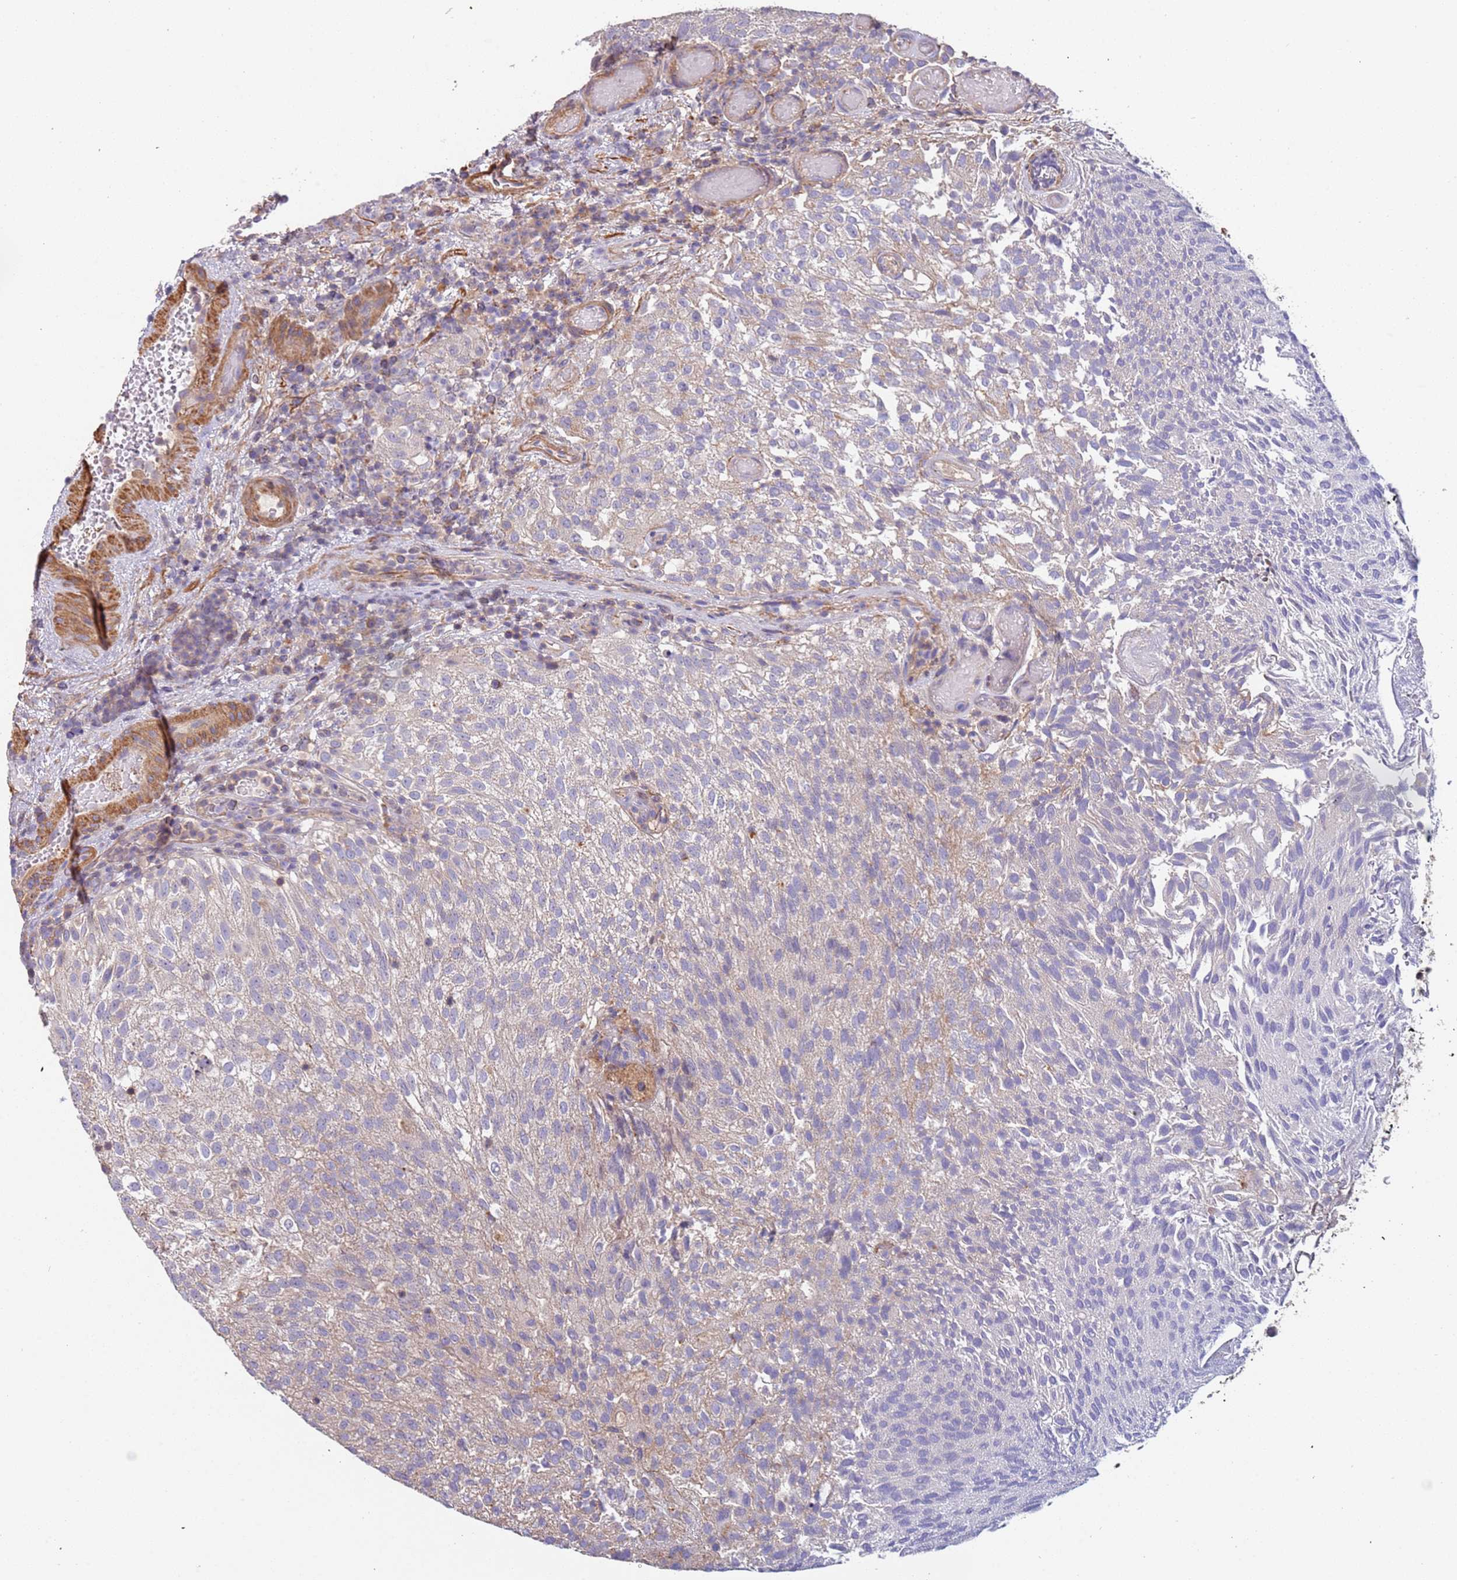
{"staining": {"intensity": "negative", "quantity": "none", "location": "none"}, "tissue": "urothelial cancer", "cell_type": "Tumor cells", "image_type": "cancer", "snomed": [{"axis": "morphology", "description": "Urothelial carcinoma, Low grade"}, {"axis": "topography", "description": "Urinary bladder"}], "caption": "Tumor cells are negative for brown protein staining in urothelial cancer.", "gene": "SYT4", "patient": {"sex": "male", "age": 78}}